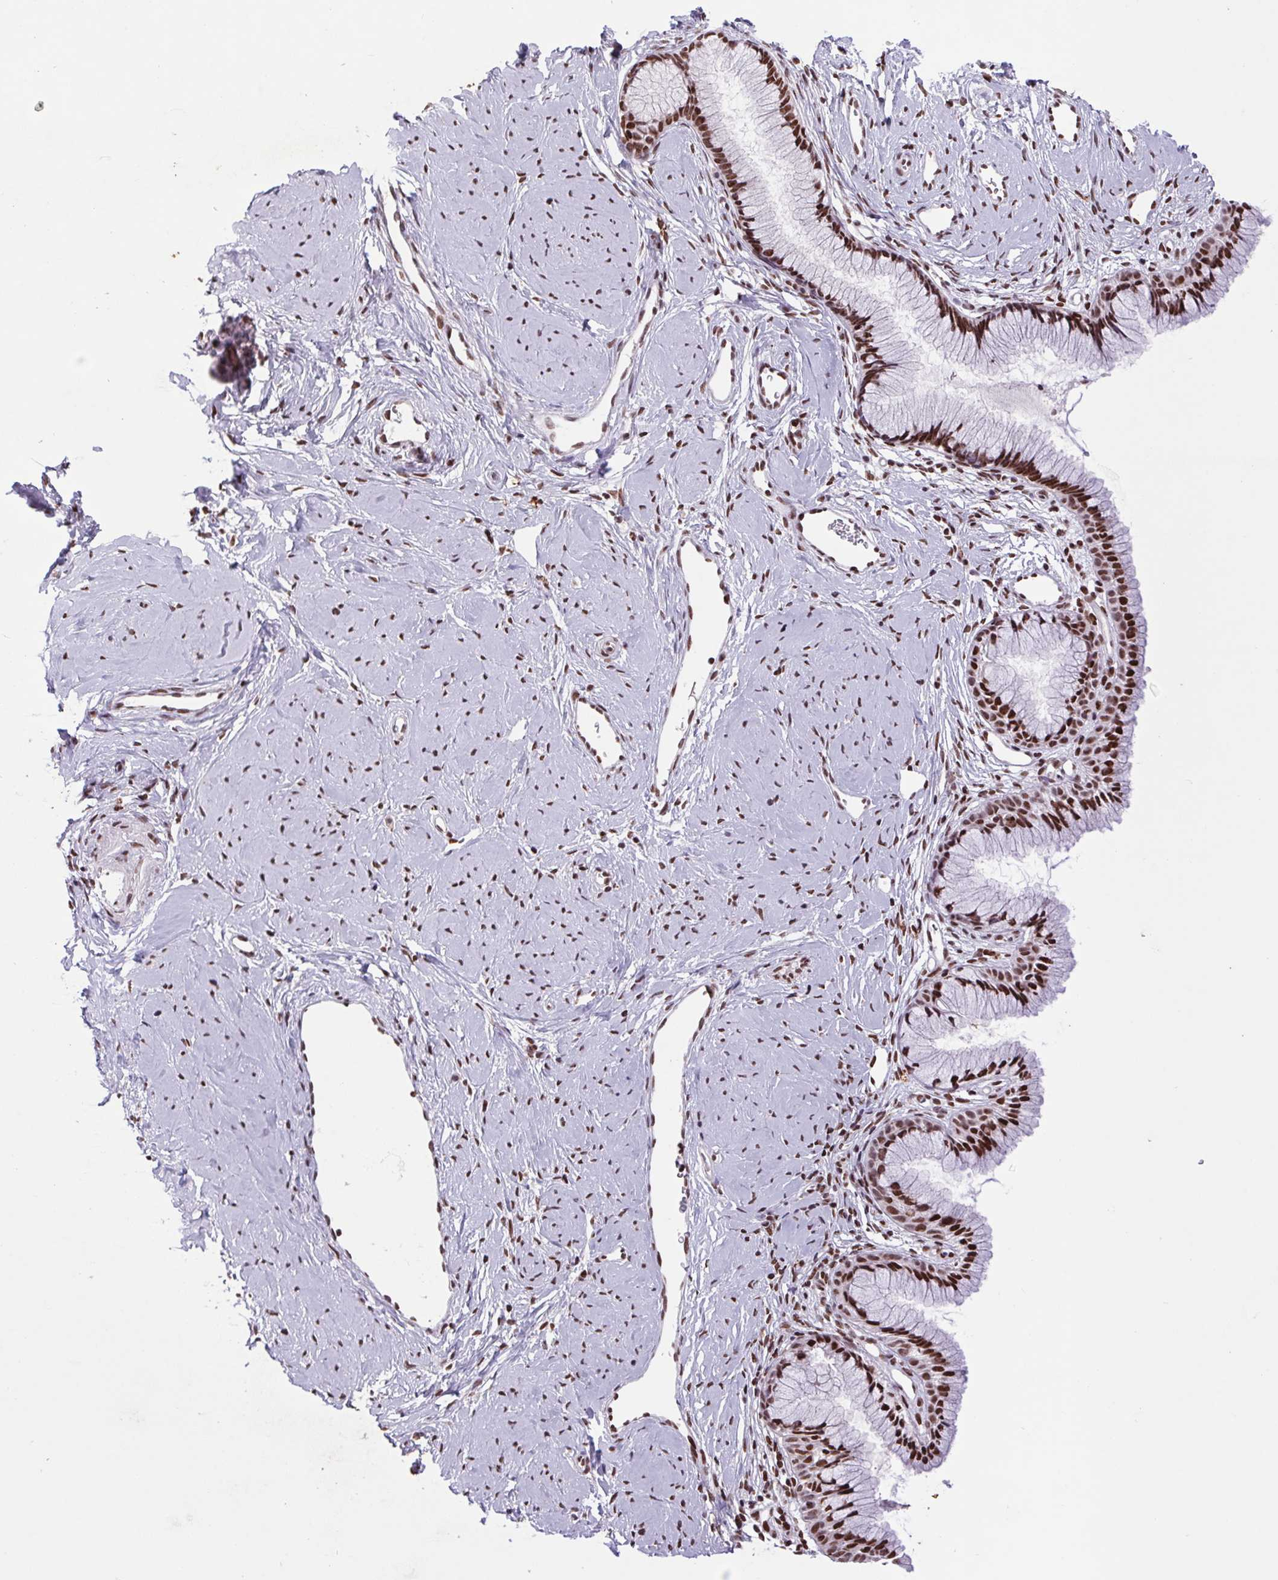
{"staining": {"intensity": "strong", "quantity": ">75%", "location": "nuclear"}, "tissue": "cervix", "cell_type": "Glandular cells", "image_type": "normal", "snomed": [{"axis": "morphology", "description": "Normal tissue, NOS"}, {"axis": "topography", "description": "Cervix"}], "caption": "A histopathology image of cervix stained for a protein shows strong nuclear brown staining in glandular cells. The protein of interest is shown in brown color, while the nuclei are stained blue.", "gene": "LDLRAD4", "patient": {"sex": "female", "age": 40}}